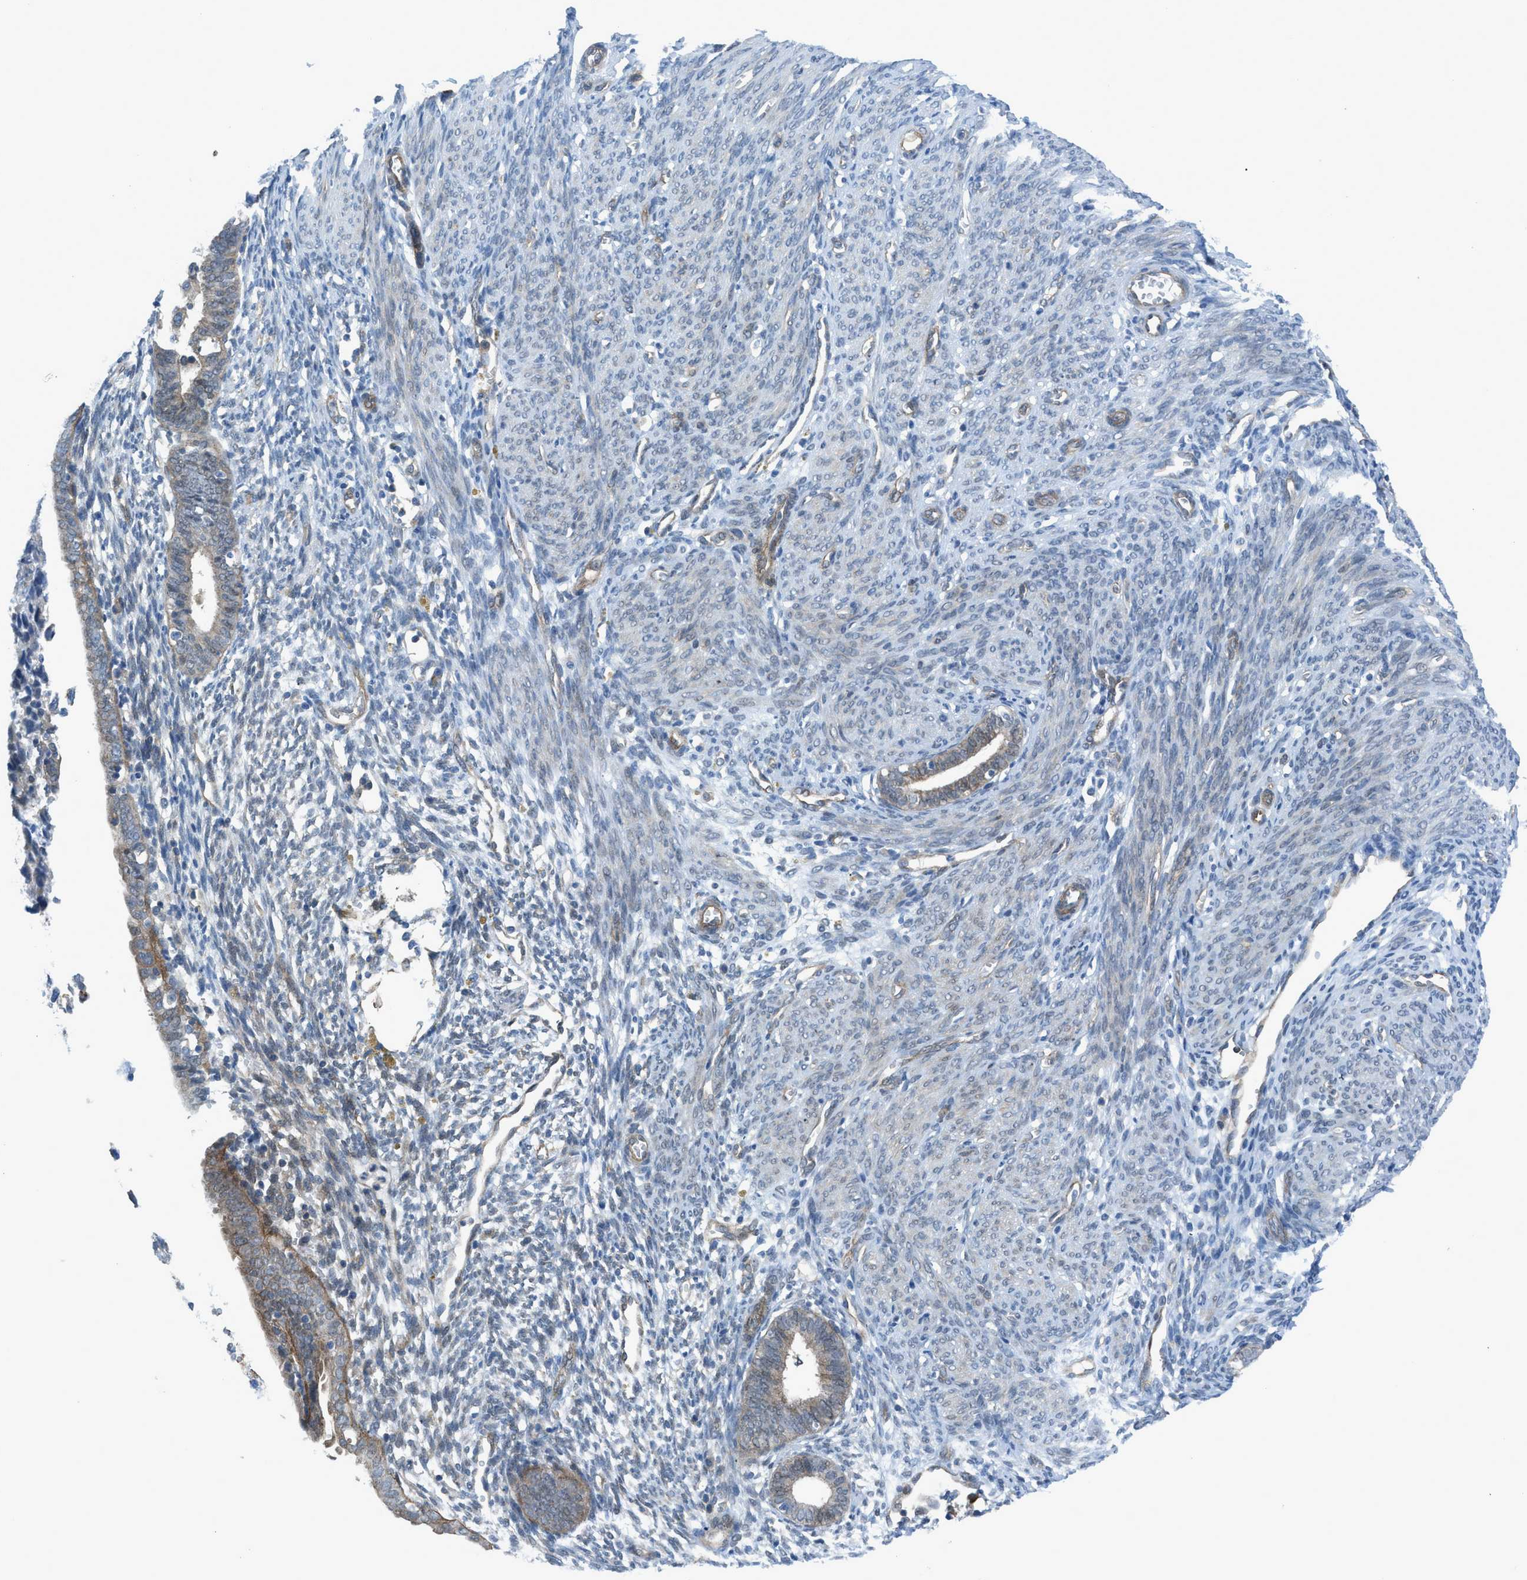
{"staining": {"intensity": "weak", "quantity": "<25%", "location": "cytoplasmic/membranous"}, "tissue": "endometrium", "cell_type": "Cells in endometrial stroma", "image_type": "normal", "snomed": [{"axis": "morphology", "description": "Normal tissue, NOS"}, {"axis": "morphology", "description": "Adenocarcinoma, NOS"}, {"axis": "topography", "description": "Endometrium"}, {"axis": "topography", "description": "Ovary"}], "caption": "This micrograph is of unremarkable endometrium stained with immunohistochemistry to label a protein in brown with the nuclei are counter-stained blue. There is no staining in cells in endometrial stroma.", "gene": "PRKN", "patient": {"sex": "female", "age": 68}}